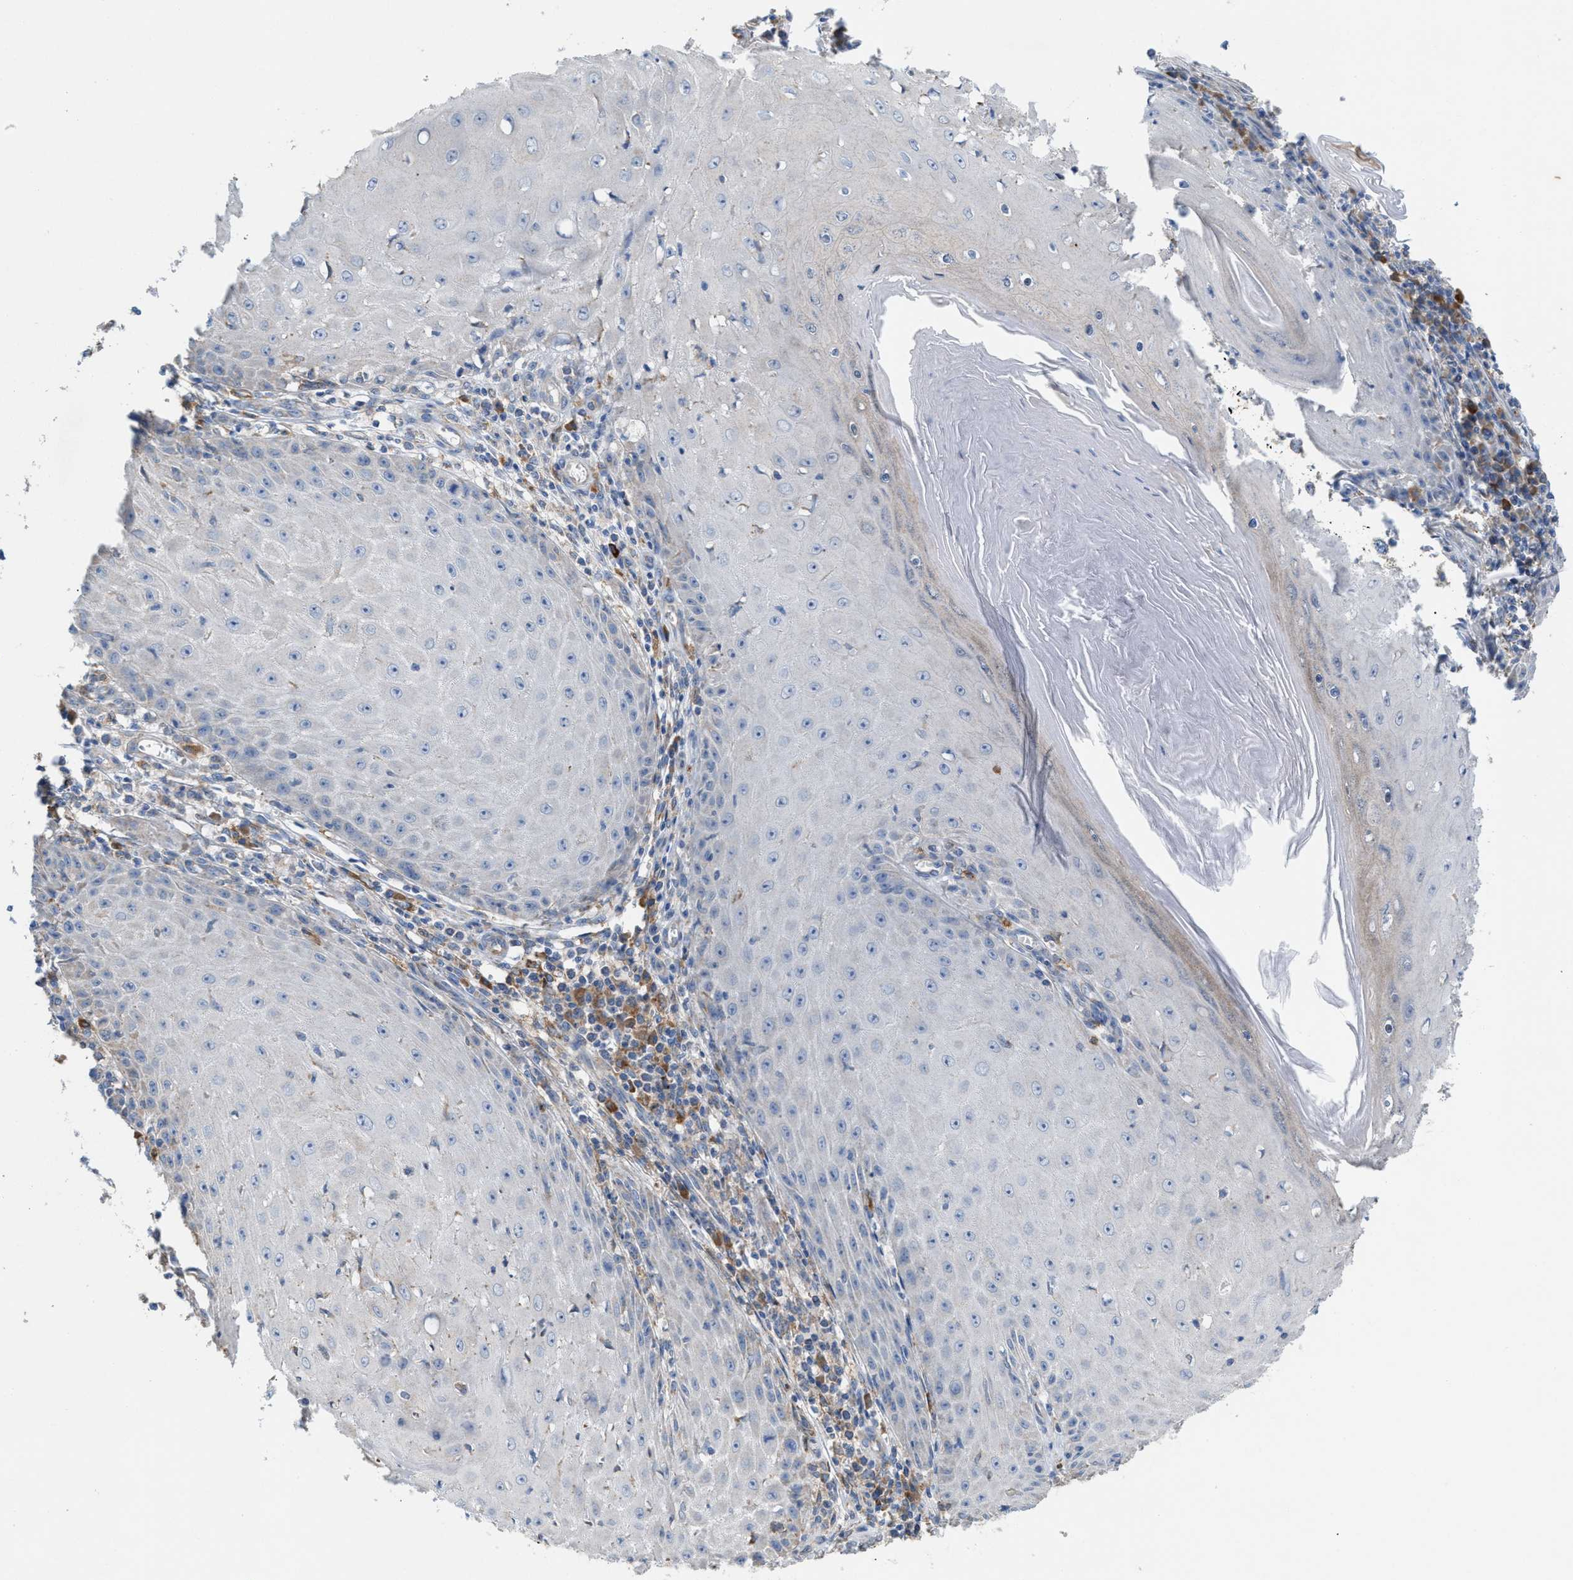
{"staining": {"intensity": "negative", "quantity": "none", "location": "none"}, "tissue": "skin cancer", "cell_type": "Tumor cells", "image_type": "cancer", "snomed": [{"axis": "morphology", "description": "Squamous cell carcinoma, NOS"}, {"axis": "topography", "description": "Skin"}], "caption": "DAB (3,3'-diaminobenzidine) immunohistochemical staining of squamous cell carcinoma (skin) exhibits no significant positivity in tumor cells.", "gene": "DYNC2I1", "patient": {"sex": "female", "age": 73}}